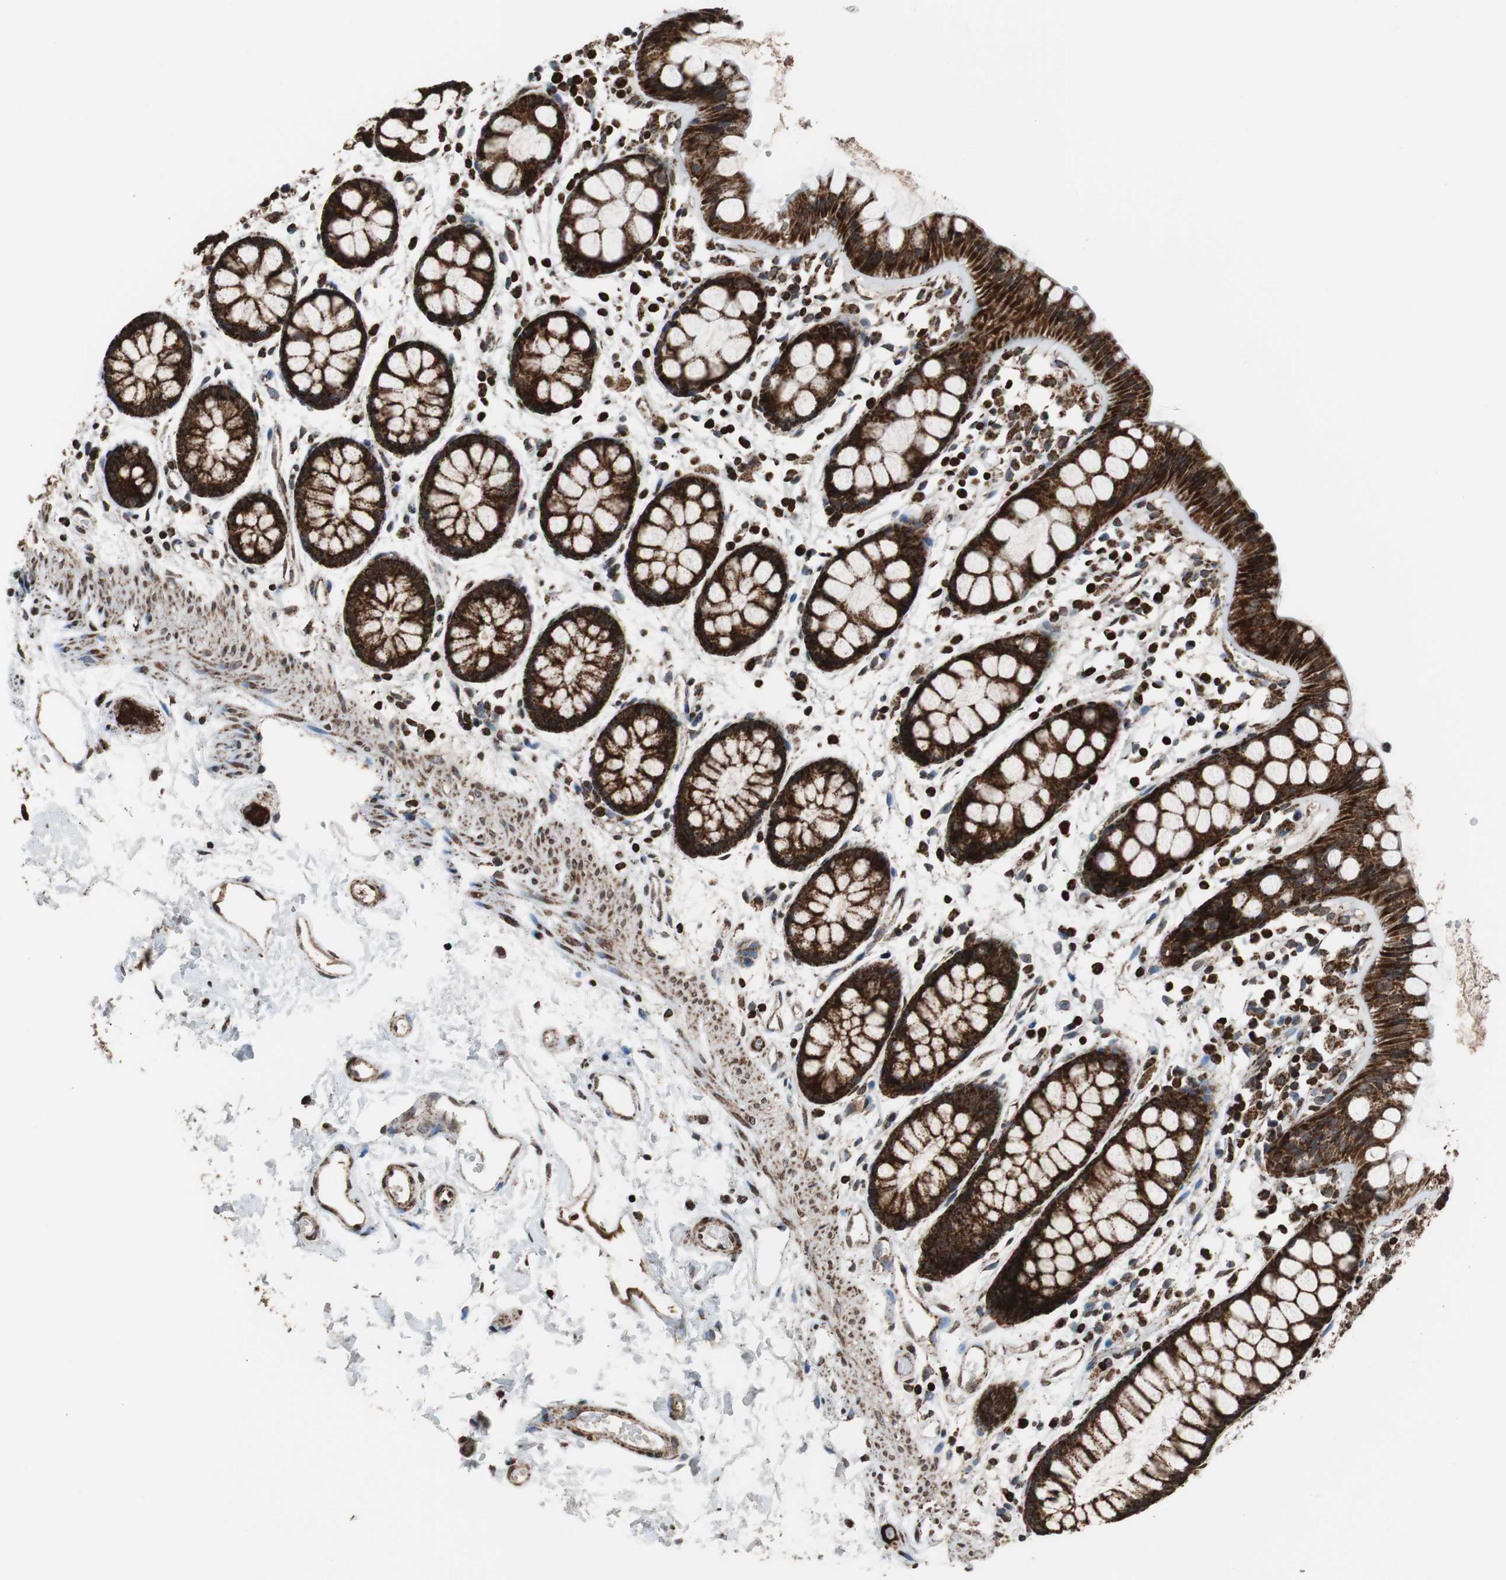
{"staining": {"intensity": "strong", "quantity": ">75%", "location": "cytoplasmic/membranous"}, "tissue": "rectum", "cell_type": "Glandular cells", "image_type": "normal", "snomed": [{"axis": "morphology", "description": "Normal tissue, NOS"}, {"axis": "topography", "description": "Rectum"}], "caption": "A histopathology image showing strong cytoplasmic/membranous positivity in about >75% of glandular cells in unremarkable rectum, as visualized by brown immunohistochemical staining.", "gene": "HSPA9", "patient": {"sex": "female", "age": 66}}